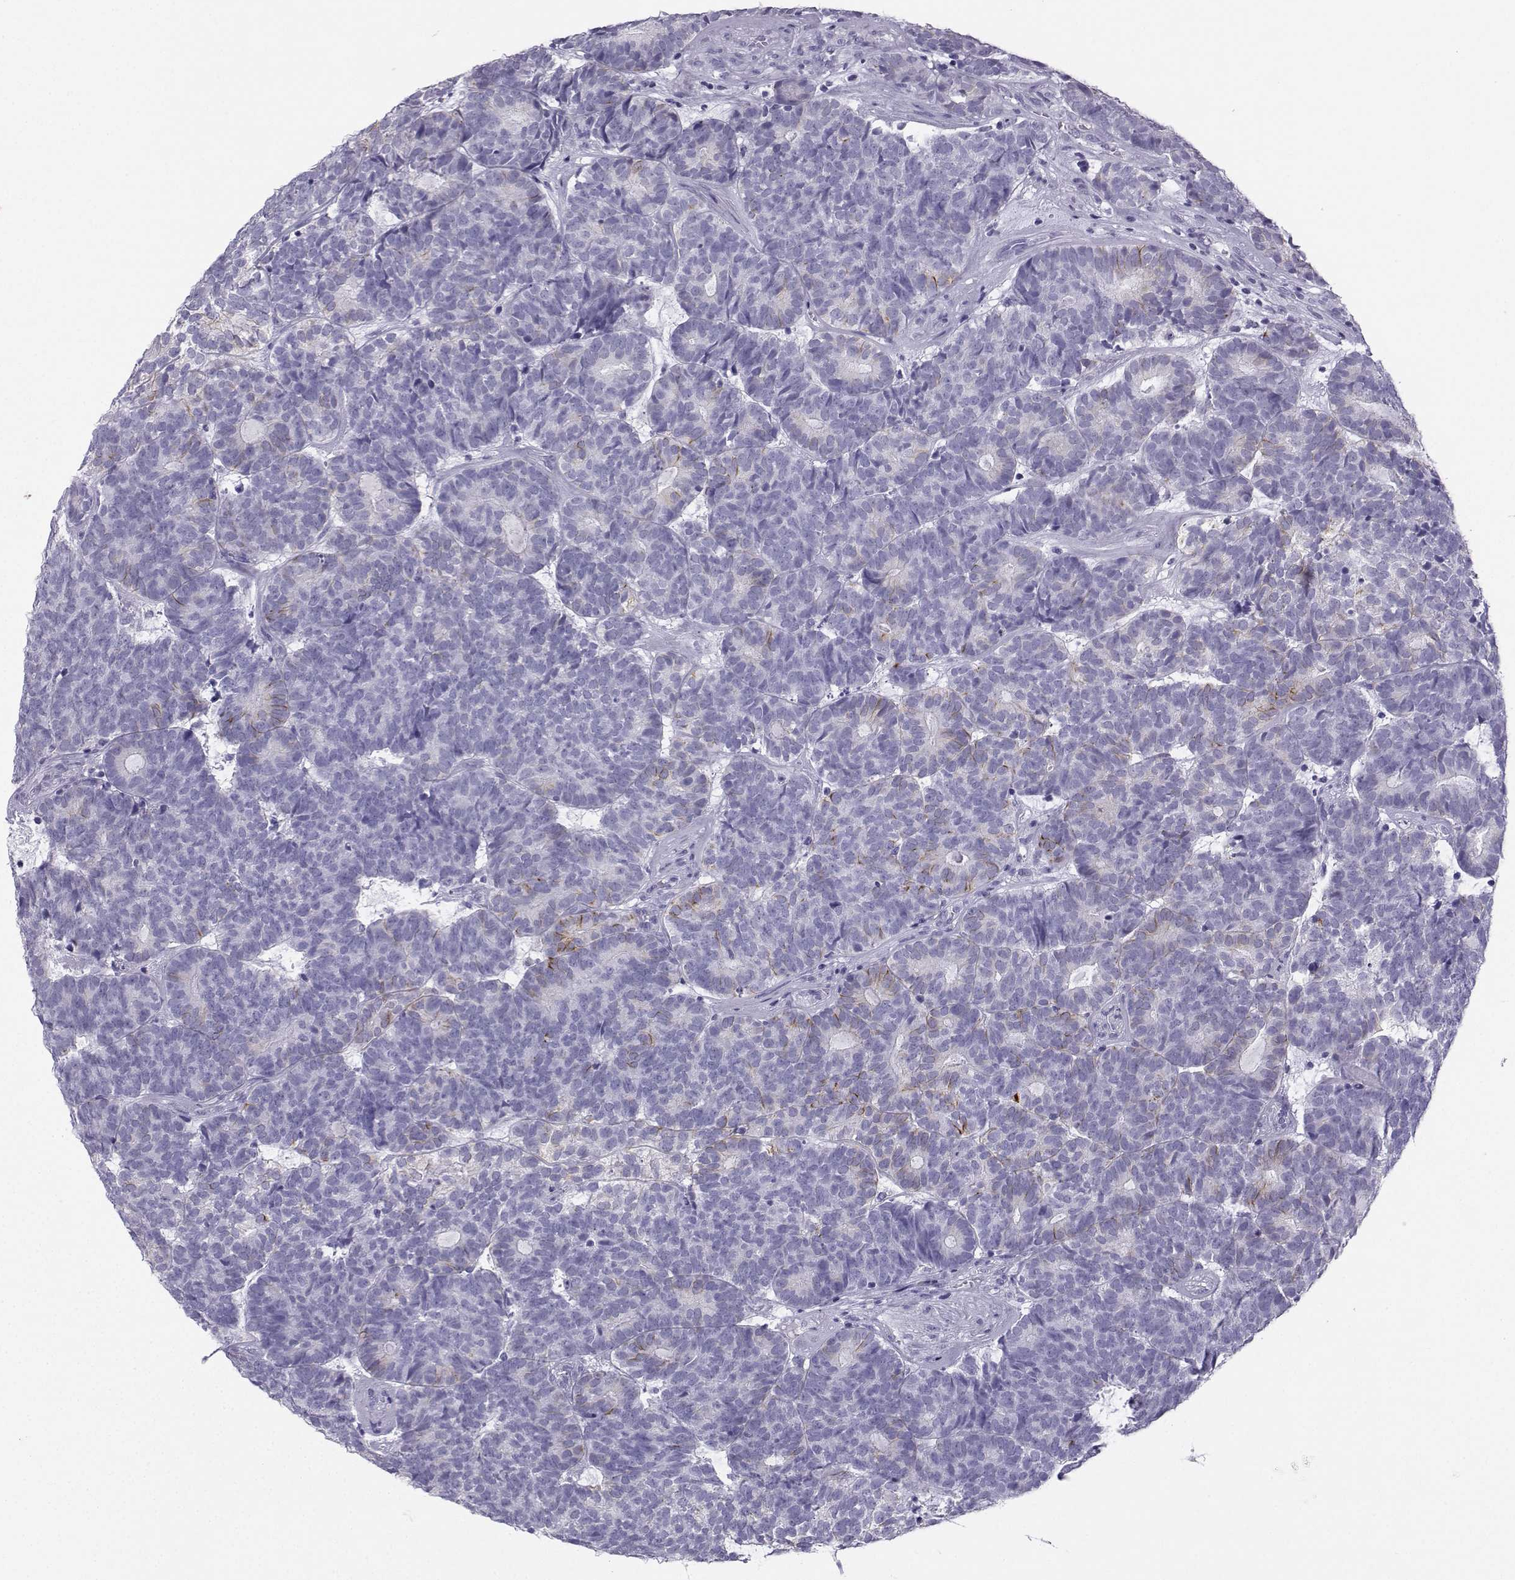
{"staining": {"intensity": "moderate", "quantity": "<25%", "location": "cytoplasmic/membranous"}, "tissue": "head and neck cancer", "cell_type": "Tumor cells", "image_type": "cancer", "snomed": [{"axis": "morphology", "description": "Adenocarcinoma, NOS"}, {"axis": "topography", "description": "Head-Neck"}], "caption": "Immunohistochemistry (IHC) (DAB (3,3'-diaminobenzidine)) staining of adenocarcinoma (head and neck) displays moderate cytoplasmic/membranous protein positivity in approximately <25% of tumor cells.", "gene": "NEFL", "patient": {"sex": "female", "age": 81}}